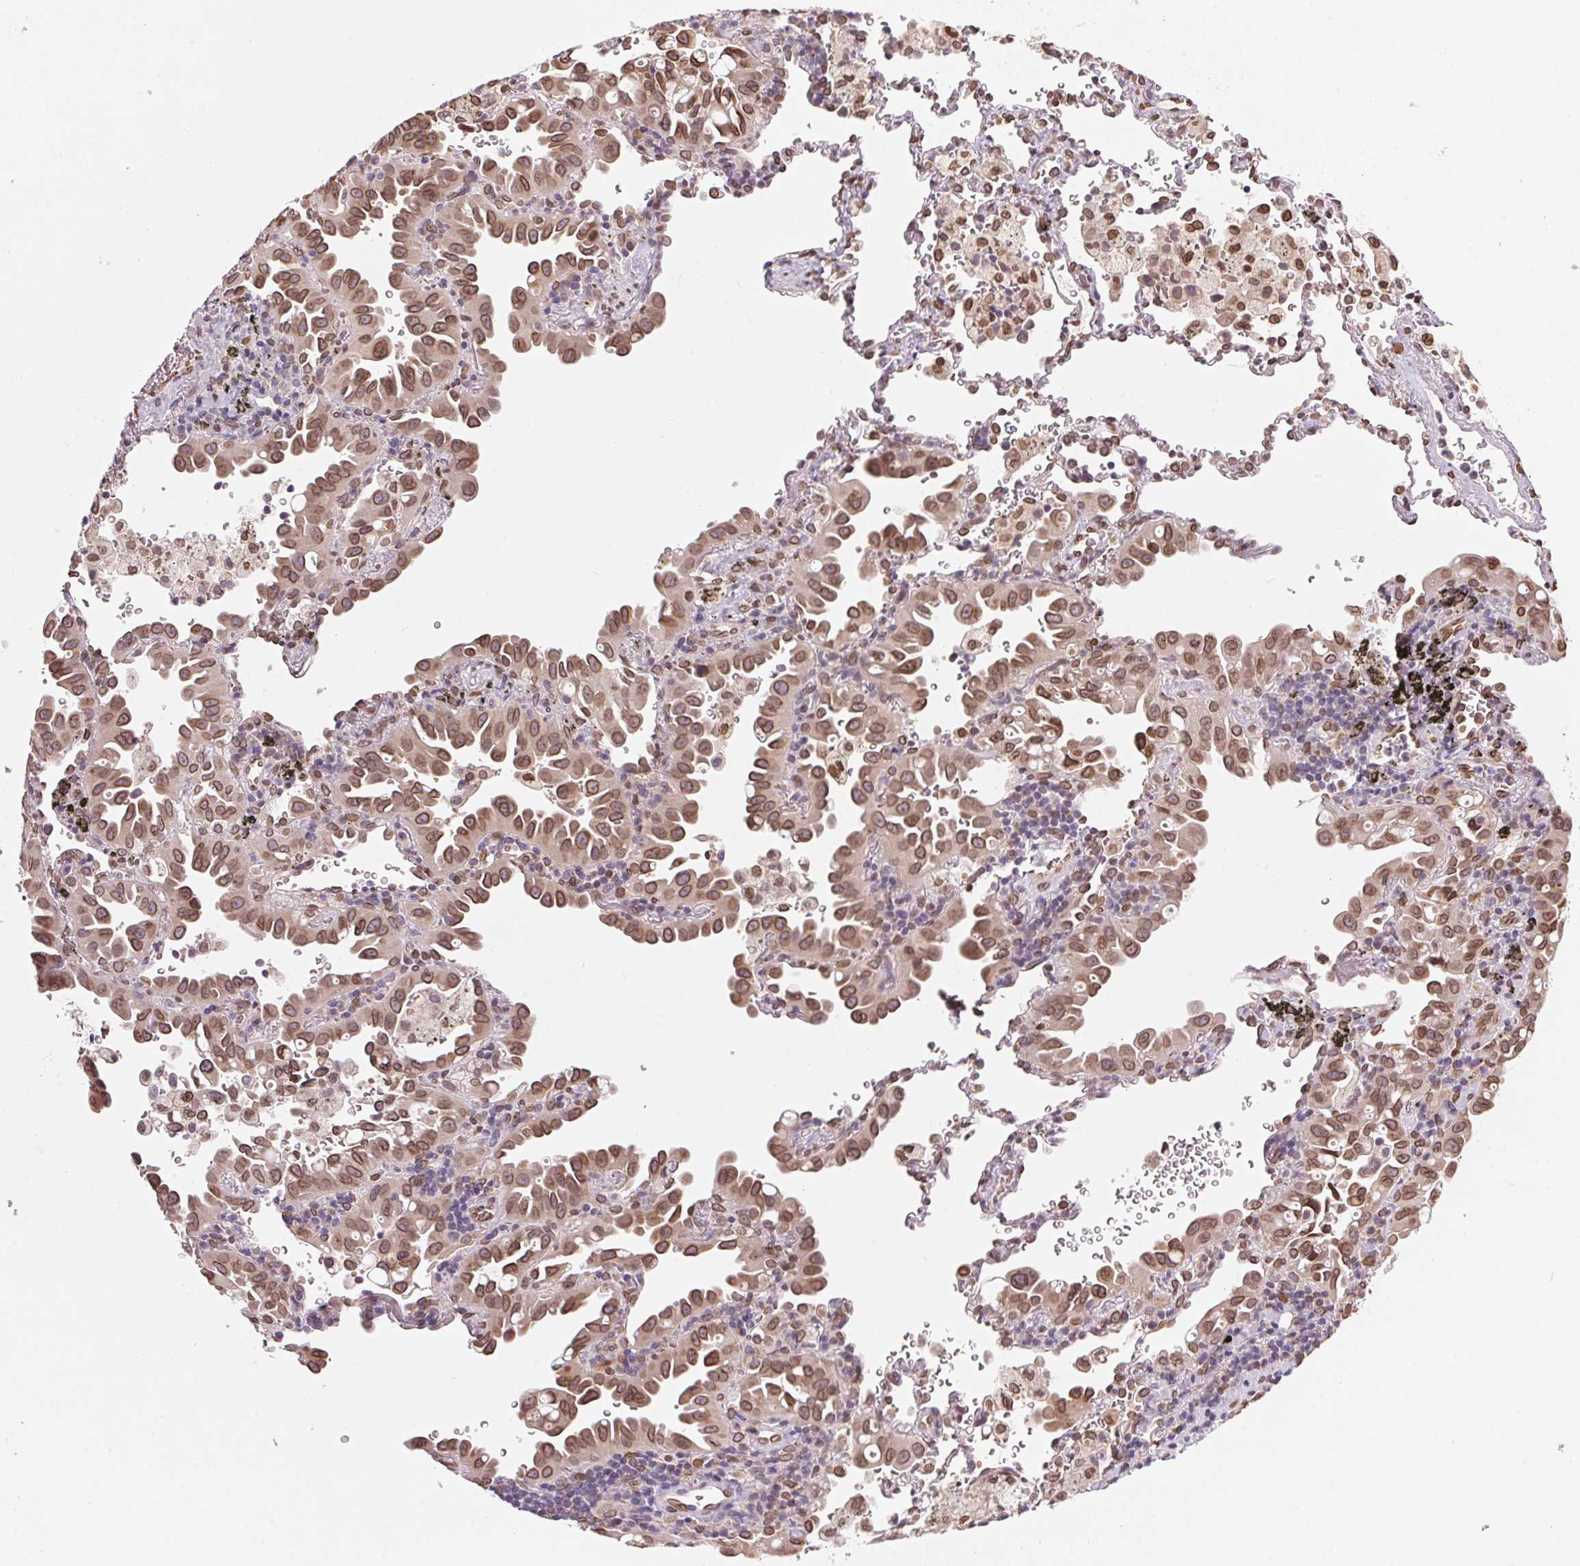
{"staining": {"intensity": "moderate", "quantity": ">75%", "location": "cytoplasmic/membranous,nuclear"}, "tissue": "lung cancer", "cell_type": "Tumor cells", "image_type": "cancer", "snomed": [{"axis": "morphology", "description": "Adenocarcinoma, NOS"}, {"axis": "topography", "description": "Lung"}], "caption": "Brown immunohistochemical staining in human adenocarcinoma (lung) reveals moderate cytoplasmic/membranous and nuclear positivity in approximately >75% of tumor cells.", "gene": "TMEM175", "patient": {"sex": "male", "age": 68}}